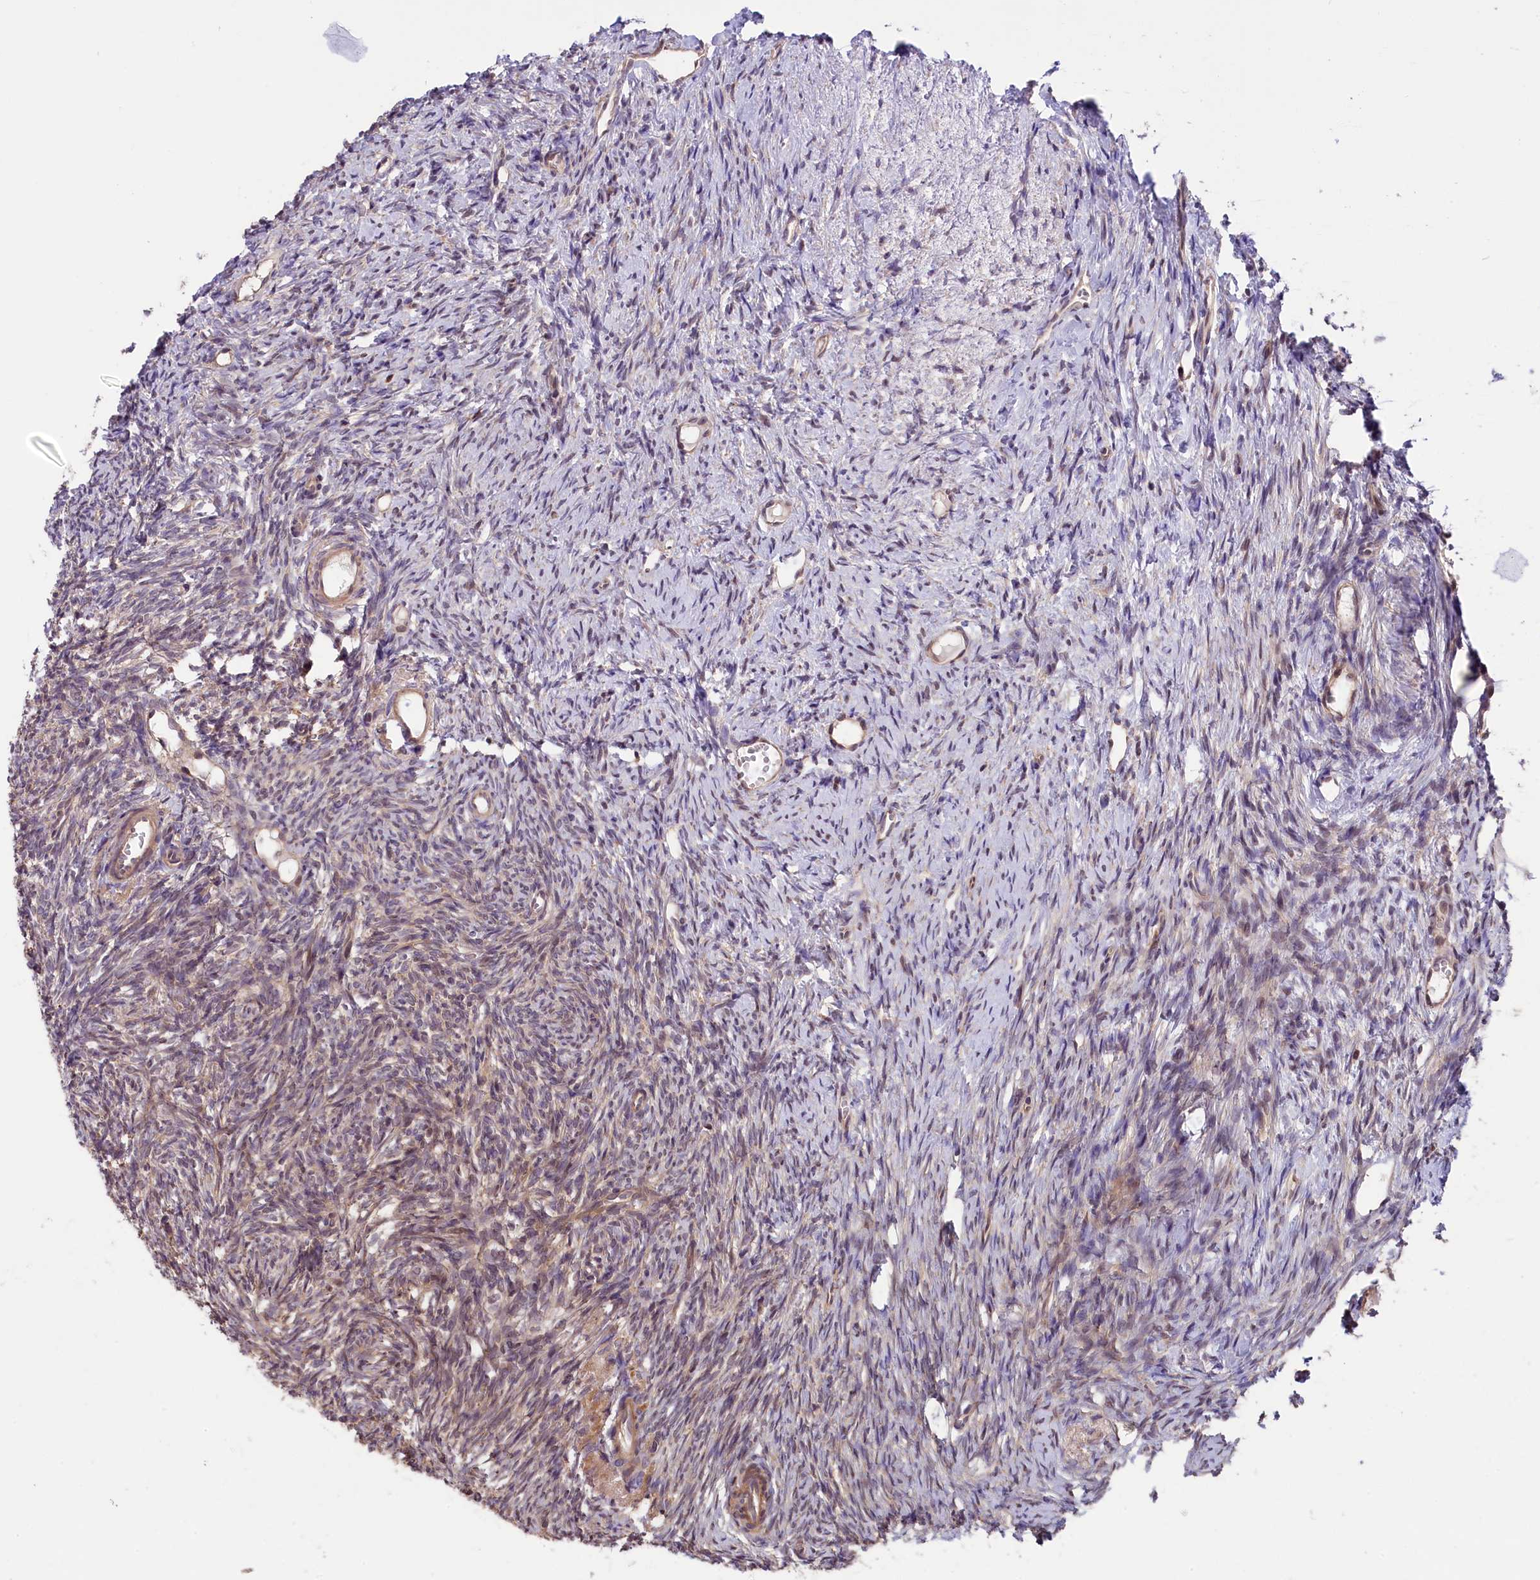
{"staining": {"intensity": "moderate", "quantity": "<25%", "location": "cytoplasmic/membranous,nuclear"}, "tissue": "ovary", "cell_type": "Ovarian stroma cells", "image_type": "normal", "snomed": [{"axis": "morphology", "description": "Normal tissue, NOS"}, {"axis": "topography", "description": "Ovary"}], "caption": "Ovary stained with DAB immunohistochemistry (IHC) reveals low levels of moderate cytoplasmic/membranous,nuclear positivity in approximately <25% of ovarian stroma cells. Immunohistochemistry stains the protein in brown and the nuclei are stained blue.", "gene": "RIC8A", "patient": {"sex": "female", "age": 51}}